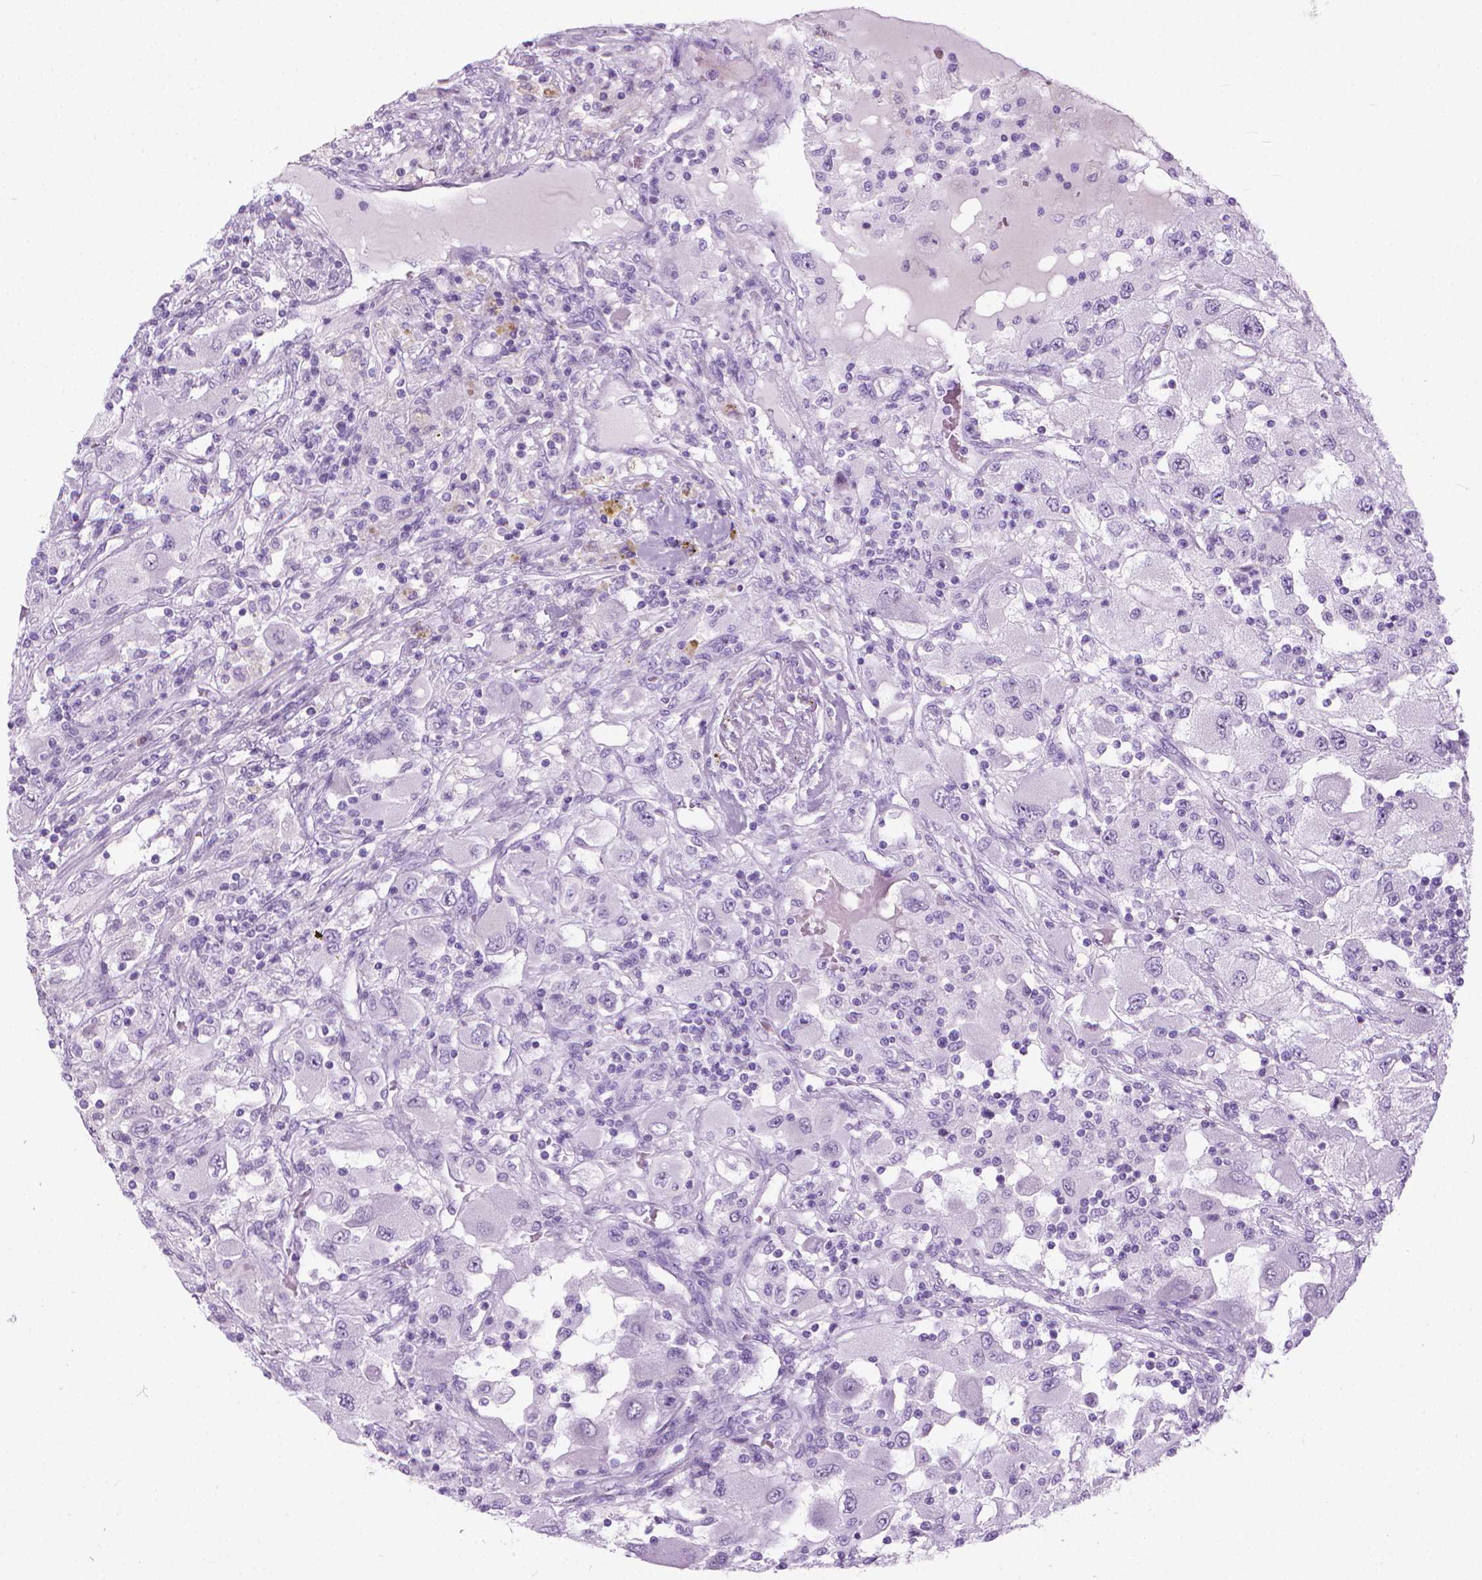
{"staining": {"intensity": "negative", "quantity": "none", "location": "none"}, "tissue": "renal cancer", "cell_type": "Tumor cells", "image_type": "cancer", "snomed": [{"axis": "morphology", "description": "Adenocarcinoma, NOS"}, {"axis": "topography", "description": "Kidney"}], "caption": "DAB immunohistochemical staining of human renal cancer displays no significant expression in tumor cells.", "gene": "HTR2B", "patient": {"sex": "female", "age": 67}}